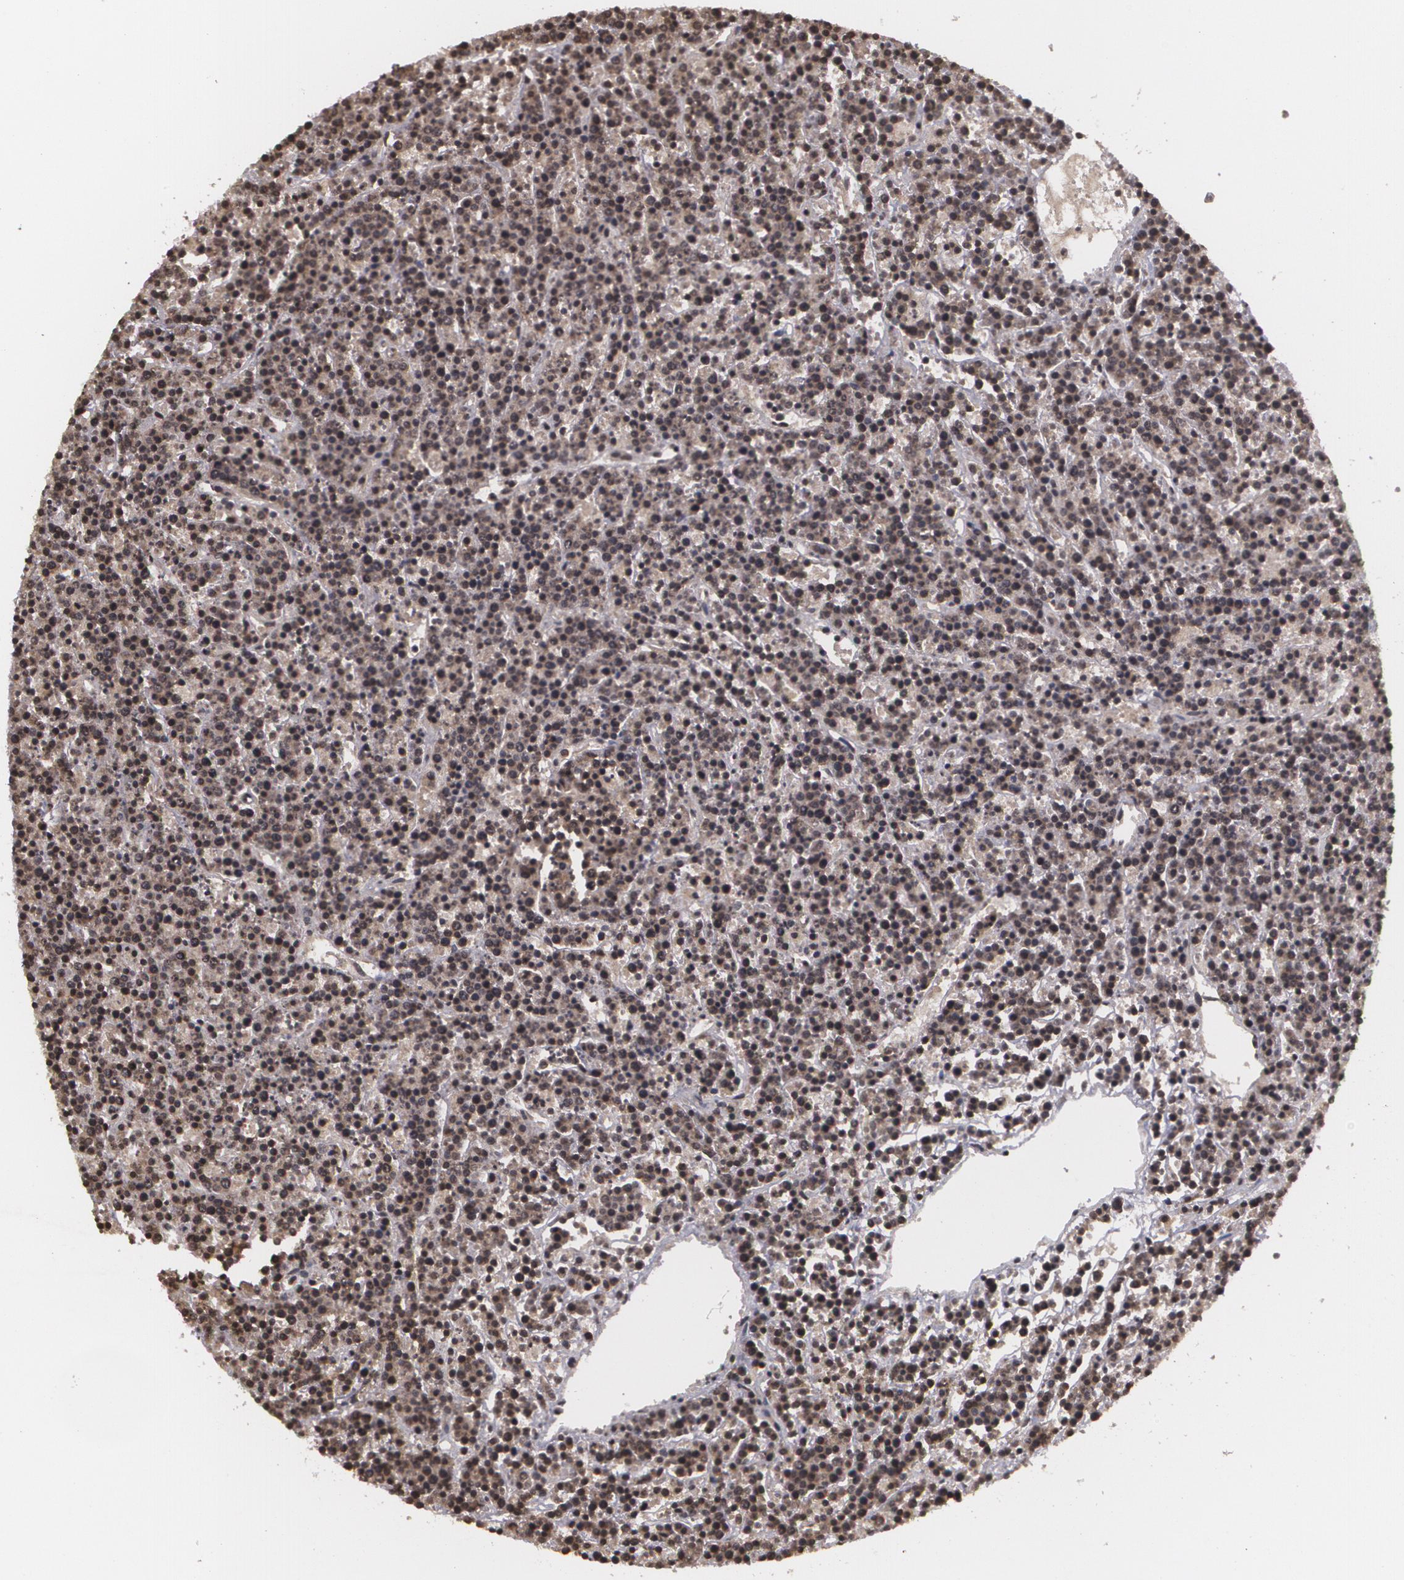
{"staining": {"intensity": "strong", "quantity": ">75%", "location": "nuclear"}, "tissue": "lymphoma", "cell_type": "Tumor cells", "image_type": "cancer", "snomed": [{"axis": "morphology", "description": "Malignant lymphoma, non-Hodgkin's type, High grade"}, {"axis": "topography", "description": "Ovary"}], "caption": "Strong nuclear protein positivity is present in about >75% of tumor cells in lymphoma.", "gene": "RXRB", "patient": {"sex": "female", "age": 56}}